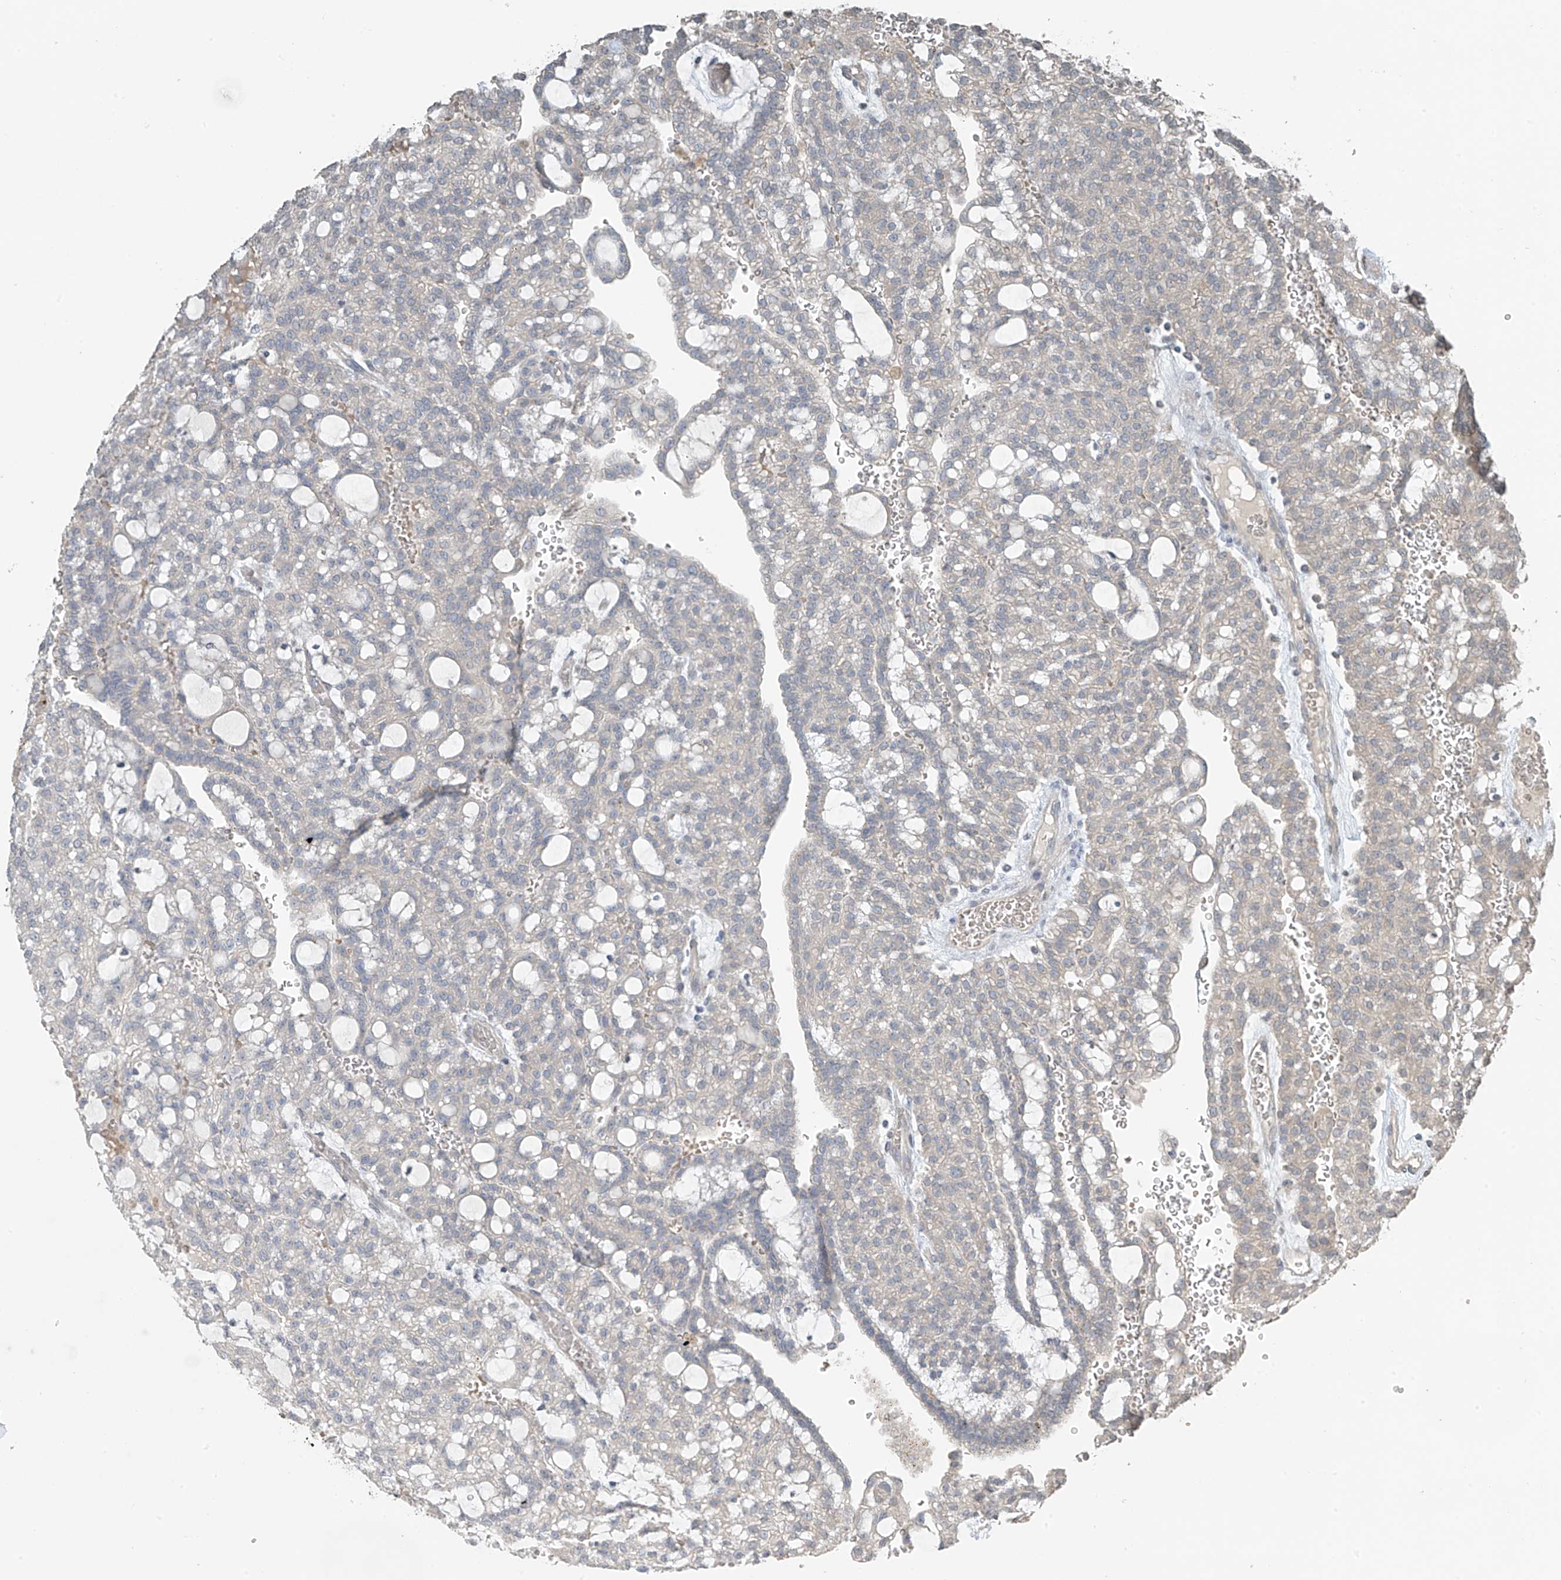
{"staining": {"intensity": "negative", "quantity": "none", "location": "none"}, "tissue": "renal cancer", "cell_type": "Tumor cells", "image_type": "cancer", "snomed": [{"axis": "morphology", "description": "Adenocarcinoma, NOS"}, {"axis": "topography", "description": "Kidney"}], "caption": "This image is of renal cancer stained with IHC to label a protein in brown with the nuclei are counter-stained blue. There is no expression in tumor cells.", "gene": "HOXA11", "patient": {"sex": "male", "age": 63}}